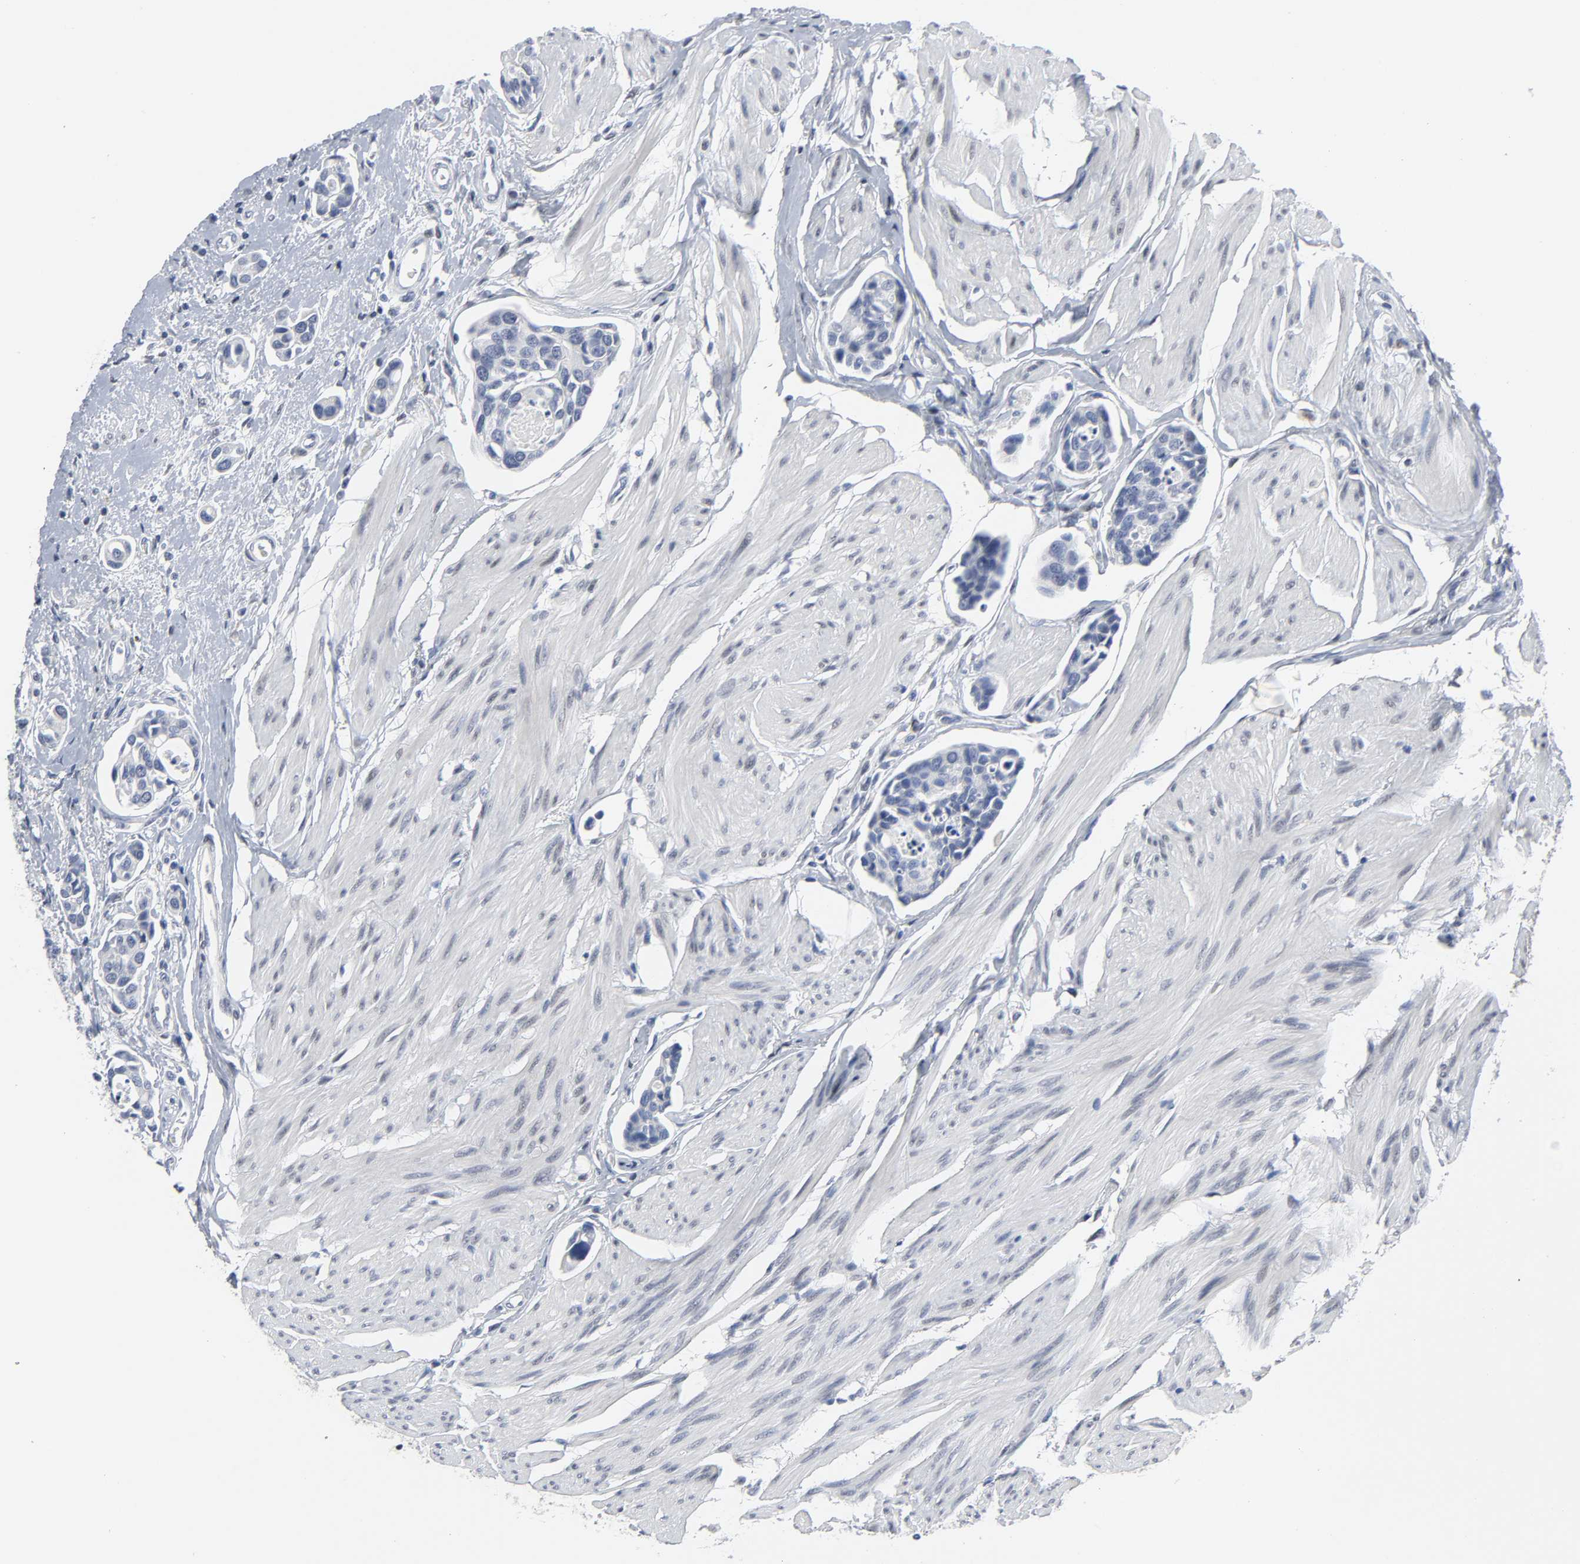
{"staining": {"intensity": "negative", "quantity": "none", "location": "none"}, "tissue": "urothelial cancer", "cell_type": "Tumor cells", "image_type": "cancer", "snomed": [{"axis": "morphology", "description": "Urothelial carcinoma, High grade"}, {"axis": "topography", "description": "Urinary bladder"}], "caption": "Tumor cells show no significant protein staining in urothelial cancer.", "gene": "SALL2", "patient": {"sex": "male", "age": 78}}